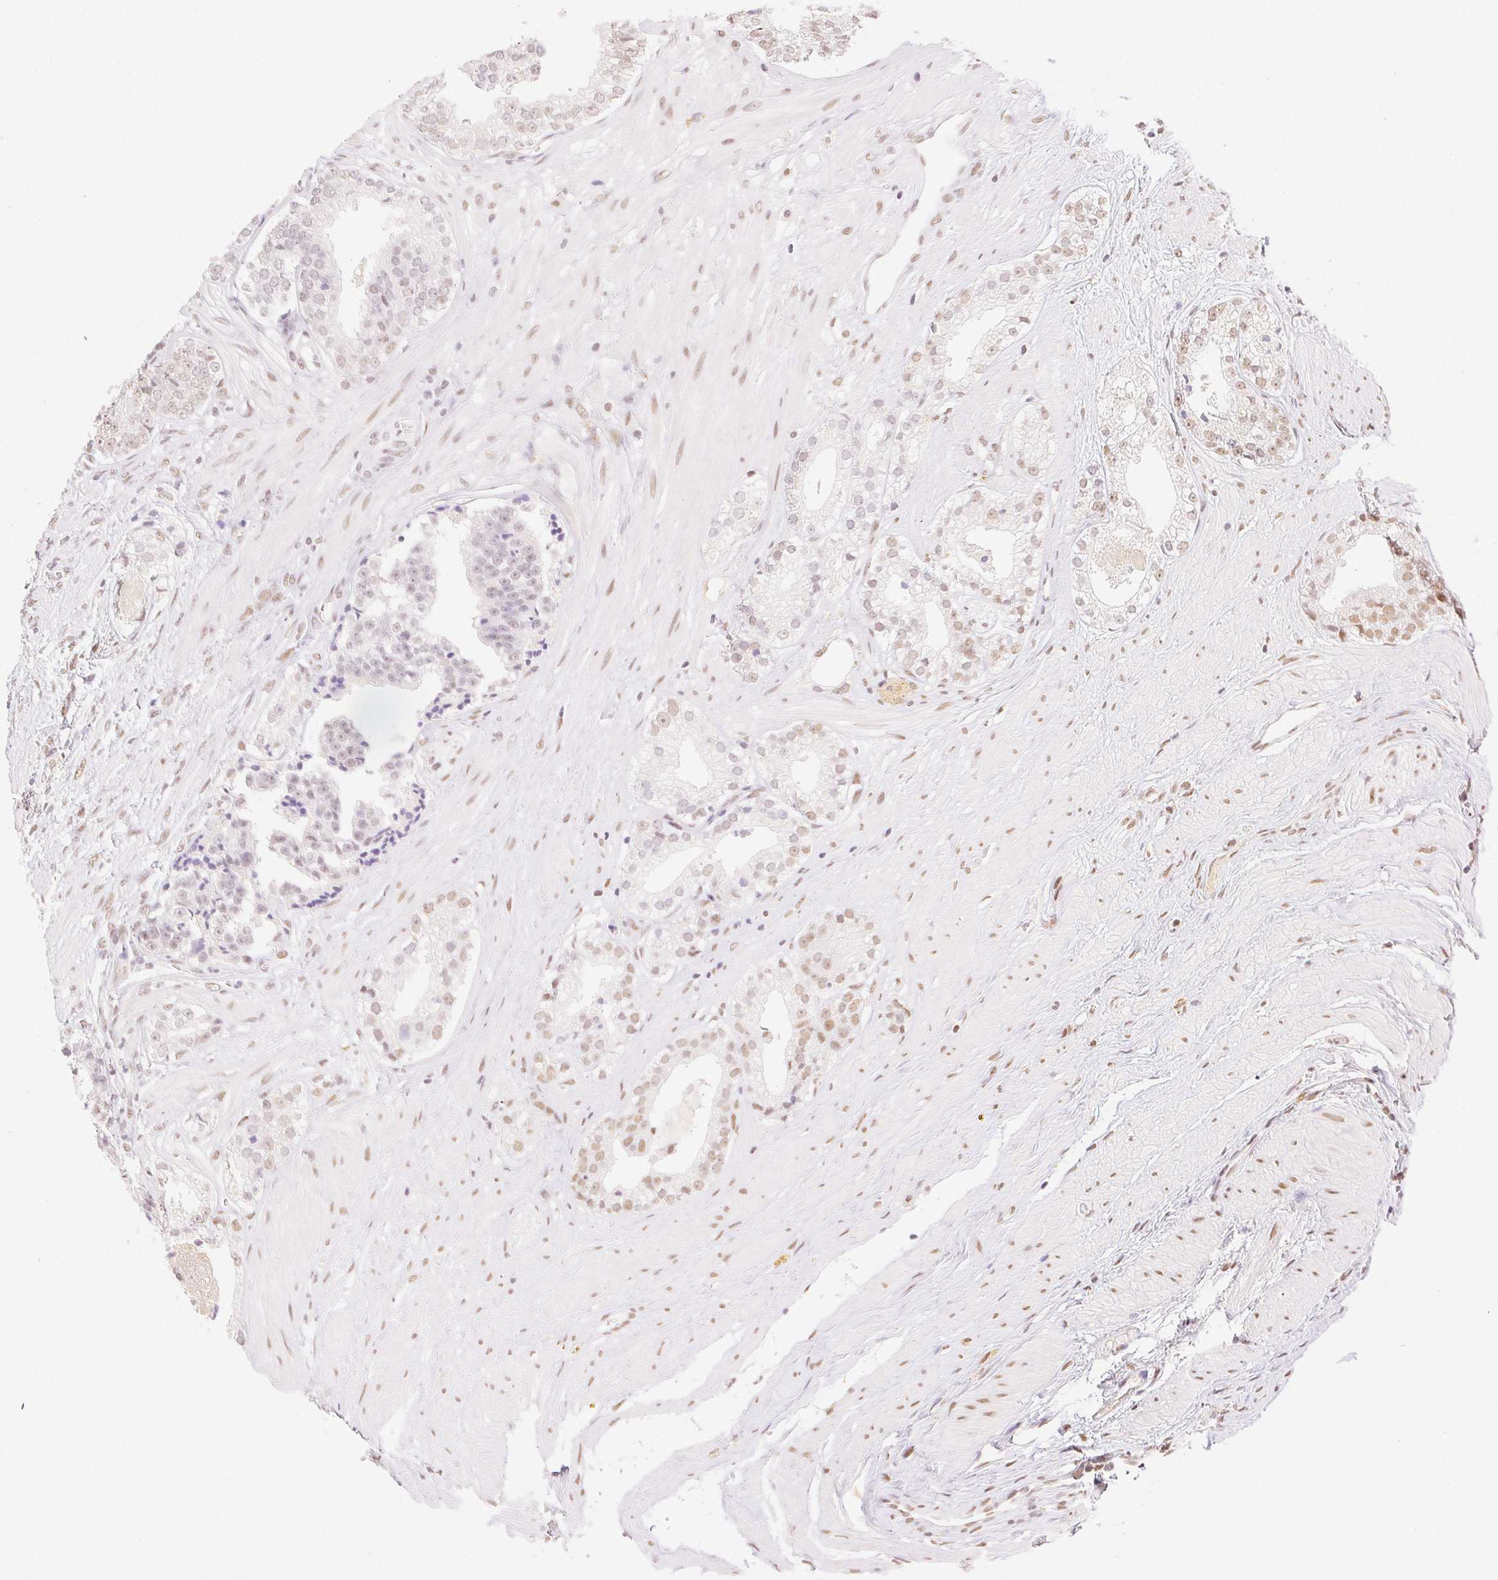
{"staining": {"intensity": "moderate", "quantity": "<25%", "location": "nuclear"}, "tissue": "prostate cancer", "cell_type": "Tumor cells", "image_type": "cancer", "snomed": [{"axis": "morphology", "description": "Adenocarcinoma, Low grade"}, {"axis": "topography", "description": "Prostate"}], "caption": "Brown immunohistochemical staining in prostate cancer displays moderate nuclear positivity in about <25% of tumor cells.", "gene": "H2AZ2", "patient": {"sex": "male", "age": 60}}